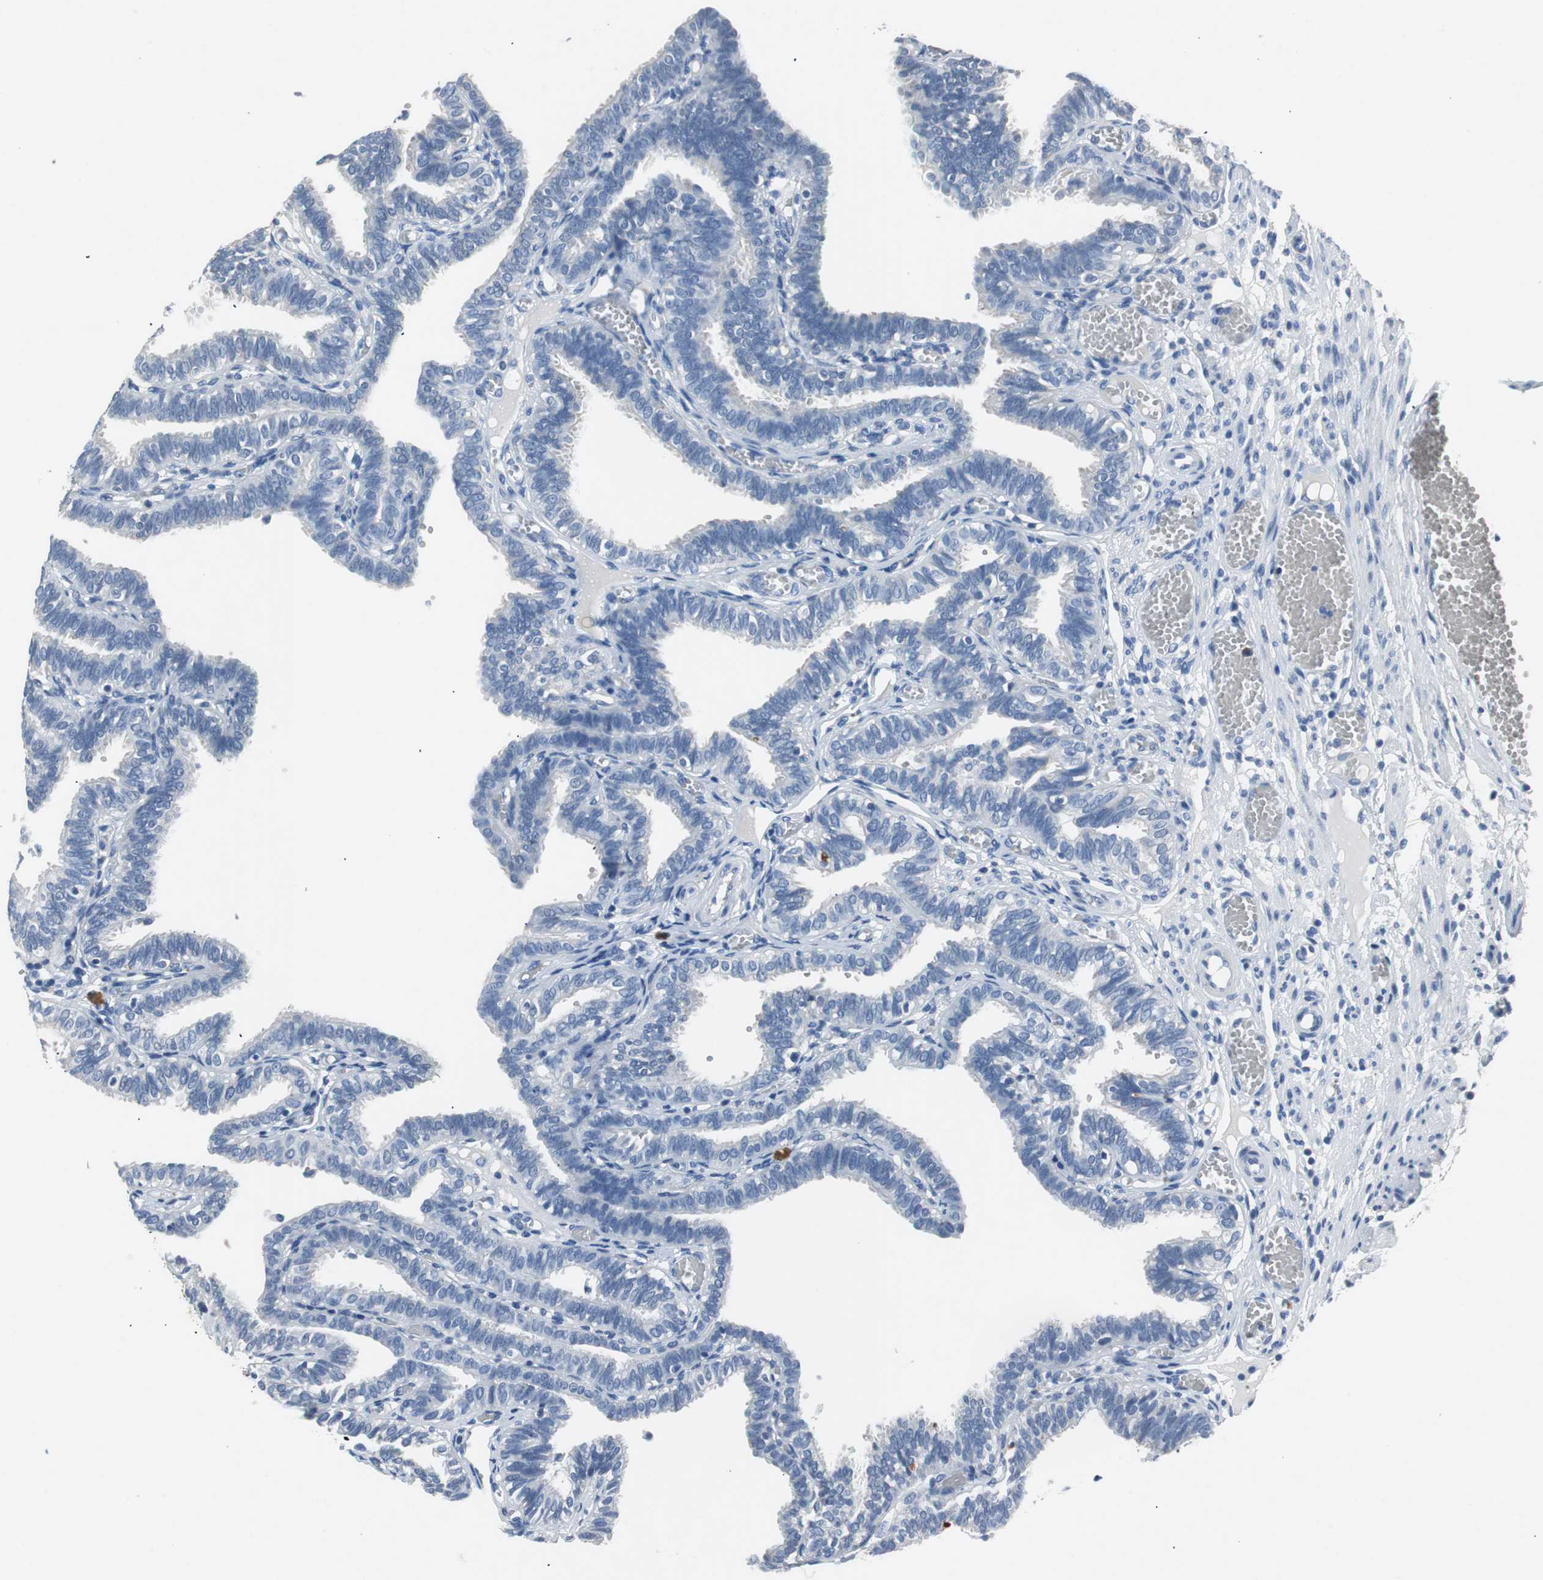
{"staining": {"intensity": "negative", "quantity": "none", "location": "none"}, "tissue": "fallopian tube", "cell_type": "Glandular cells", "image_type": "normal", "snomed": [{"axis": "morphology", "description": "Normal tissue, NOS"}, {"axis": "topography", "description": "Fallopian tube"}], "caption": "A photomicrograph of fallopian tube stained for a protein demonstrates no brown staining in glandular cells. (DAB (3,3'-diaminobenzidine) IHC with hematoxylin counter stain).", "gene": "LRP2", "patient": {"sex": "female", "age": 29}}